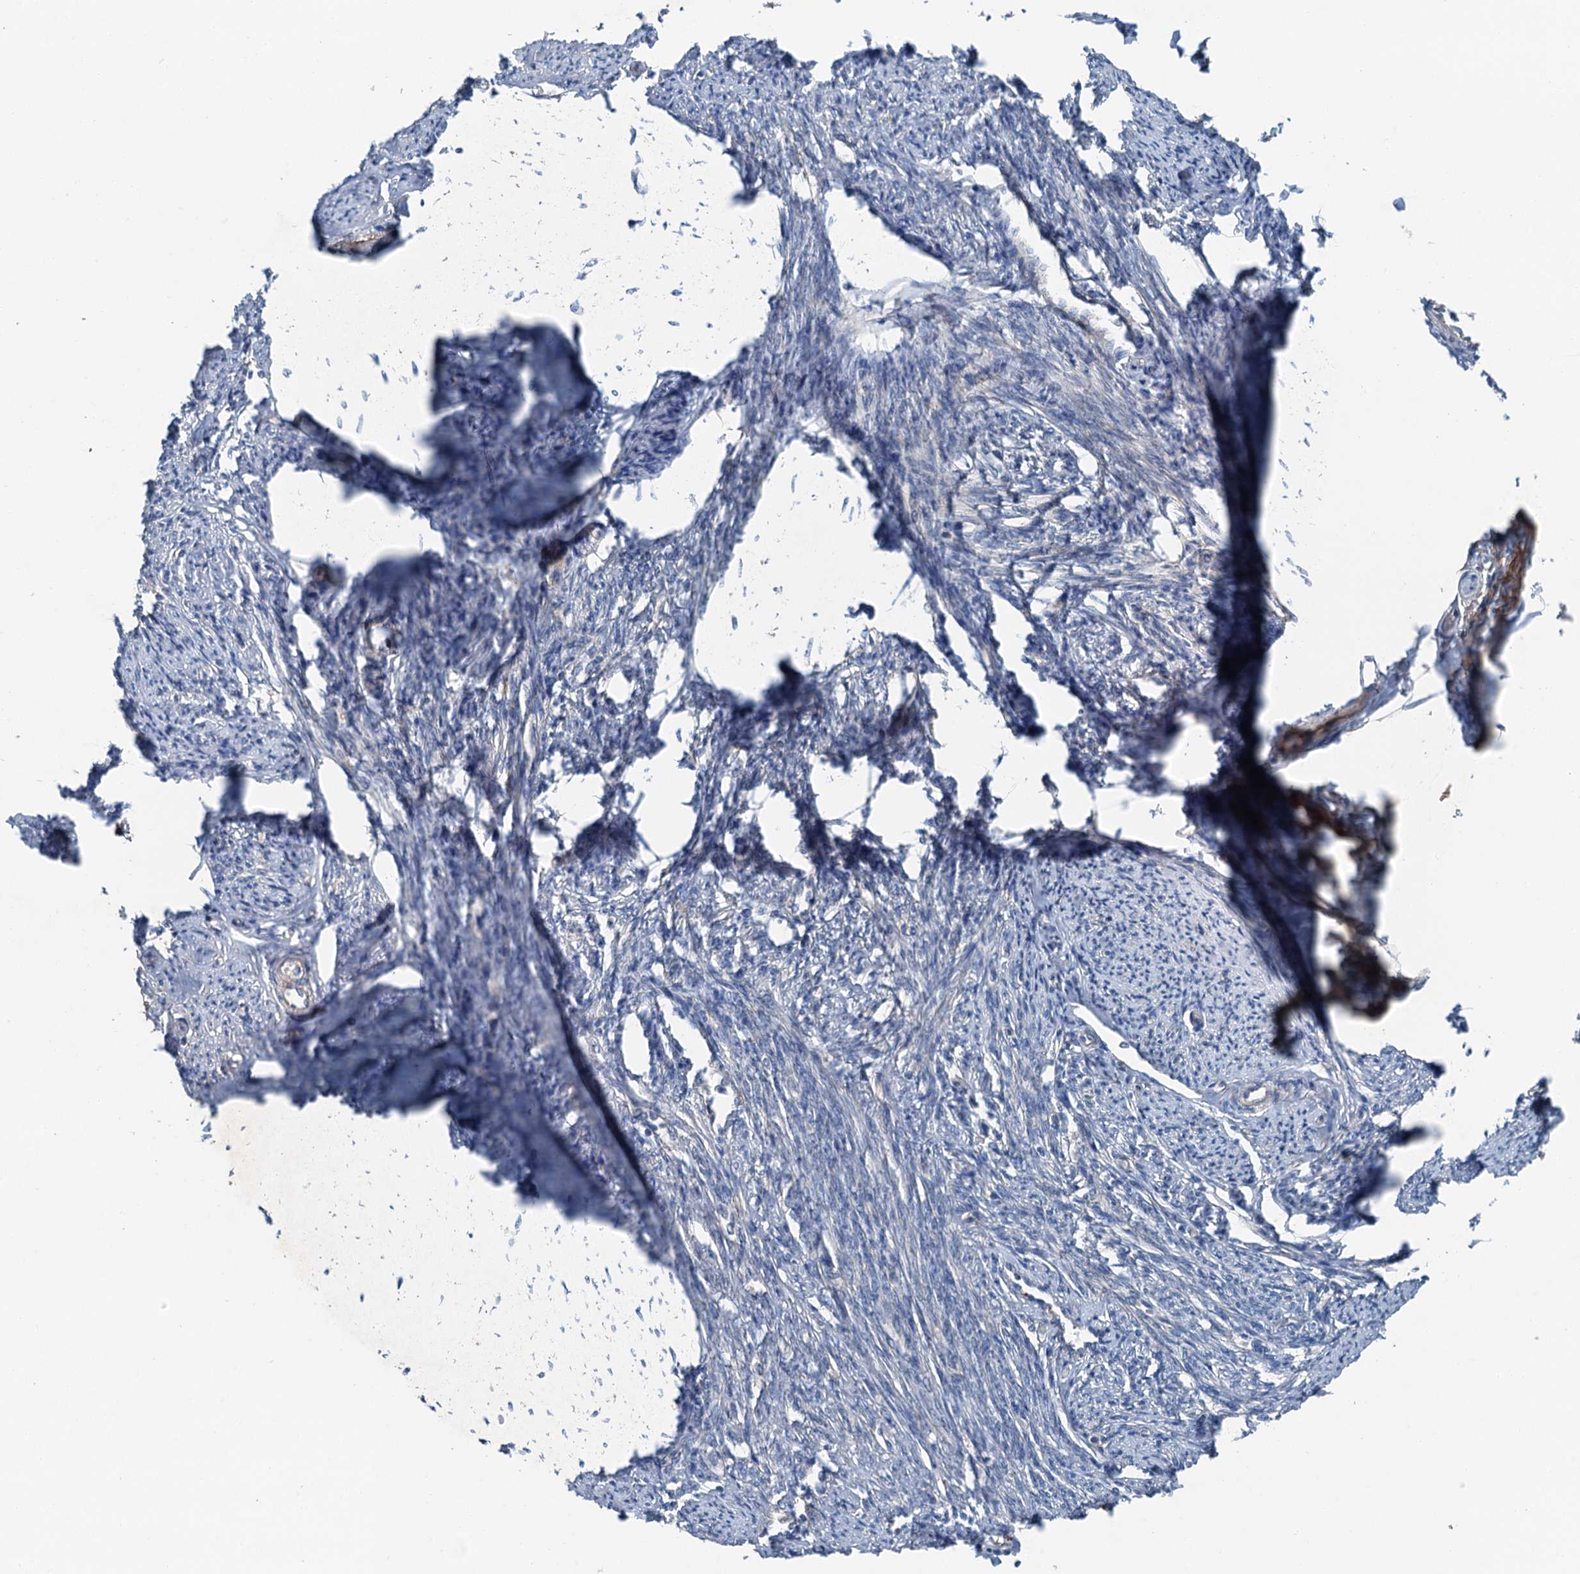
{"staining": {"intensity": "moderate", "quantity": "<25%", "location": "cytoplasmic/membranous"}, "tissue": "smooth muscle", "cell_type": "Smooth muscle cells", "image_type": "normal", "snomed": [{"axis": "morphology", "description": "Normal tissue, NOS"}, {"axis": "topography", "description": "Smooth muscle"}, {"axis": "topography", "description": "Uterus"}], "caption": "Immunohistochemical staining of normal human smooth muscle reveals moderate cytoplasmic/membranous protein positivity in approximately <25% of smooth muscle cells.", "gene": "SLC2A10", "patient": {"sex": "female", "age": 59}}